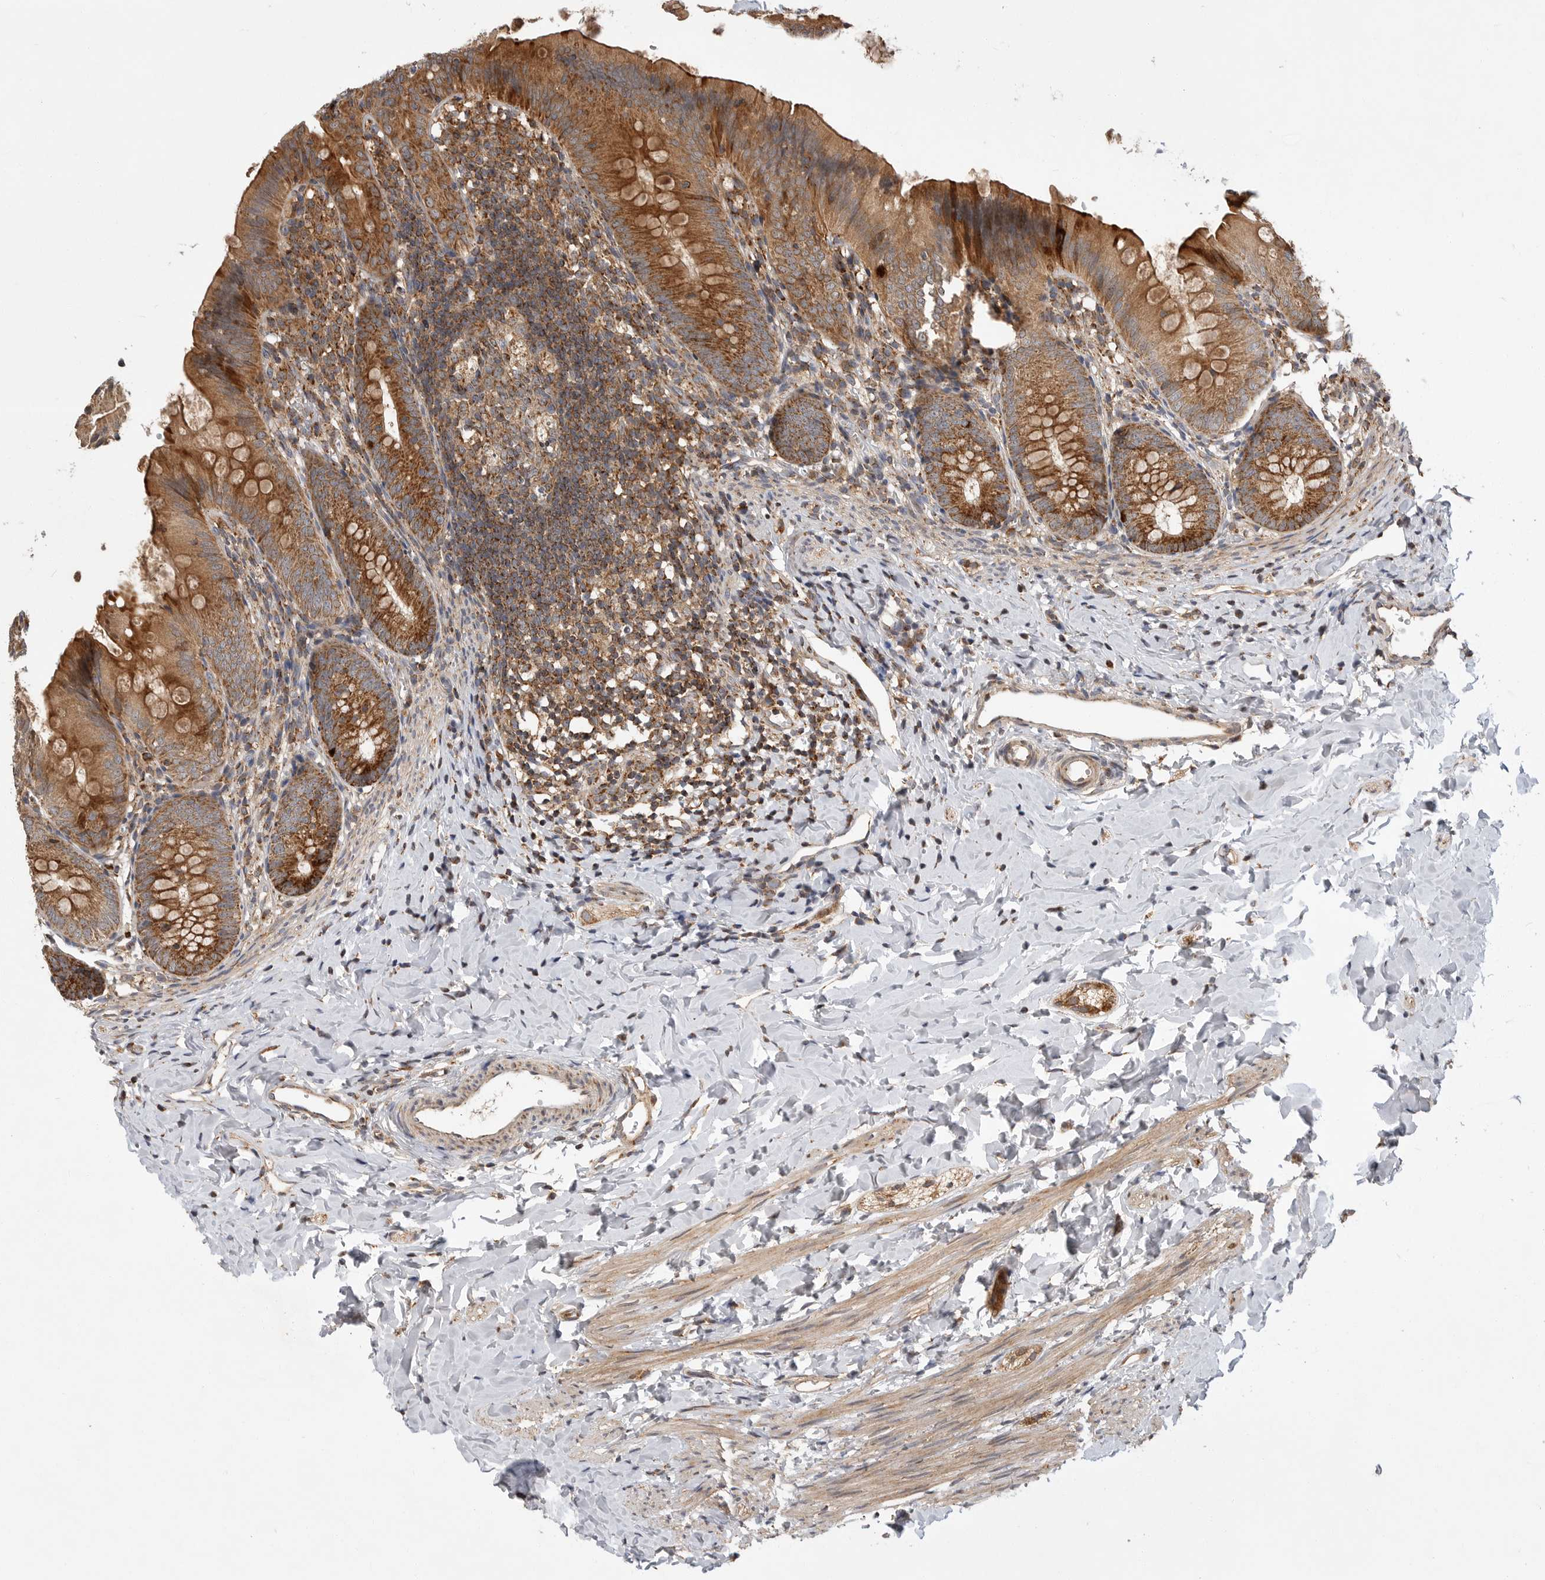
{"staining": {"intensity": "moderate", "quantity": ">75%", "location": "cytoplasmic/membranous"}, "tissue": "appendix", "cell_type": "Glandular cells", "image_type": "normal", "snomed": [{"axis": "morphology", "description": "Normal tissue, NOS"}, {"axis": "topography", "description": "Appendix"}], "caption": "Immunohistochemistry (DAB) staining of normal human appendix reveals moderate cytoplasmic/membranous protein staining in about >75% of glandular cells. (DAB IHC, brown staining for protein, blue staining for nuclei).", "gene": "KYAT3", "patient": {"sex": "male", "age": 1}}